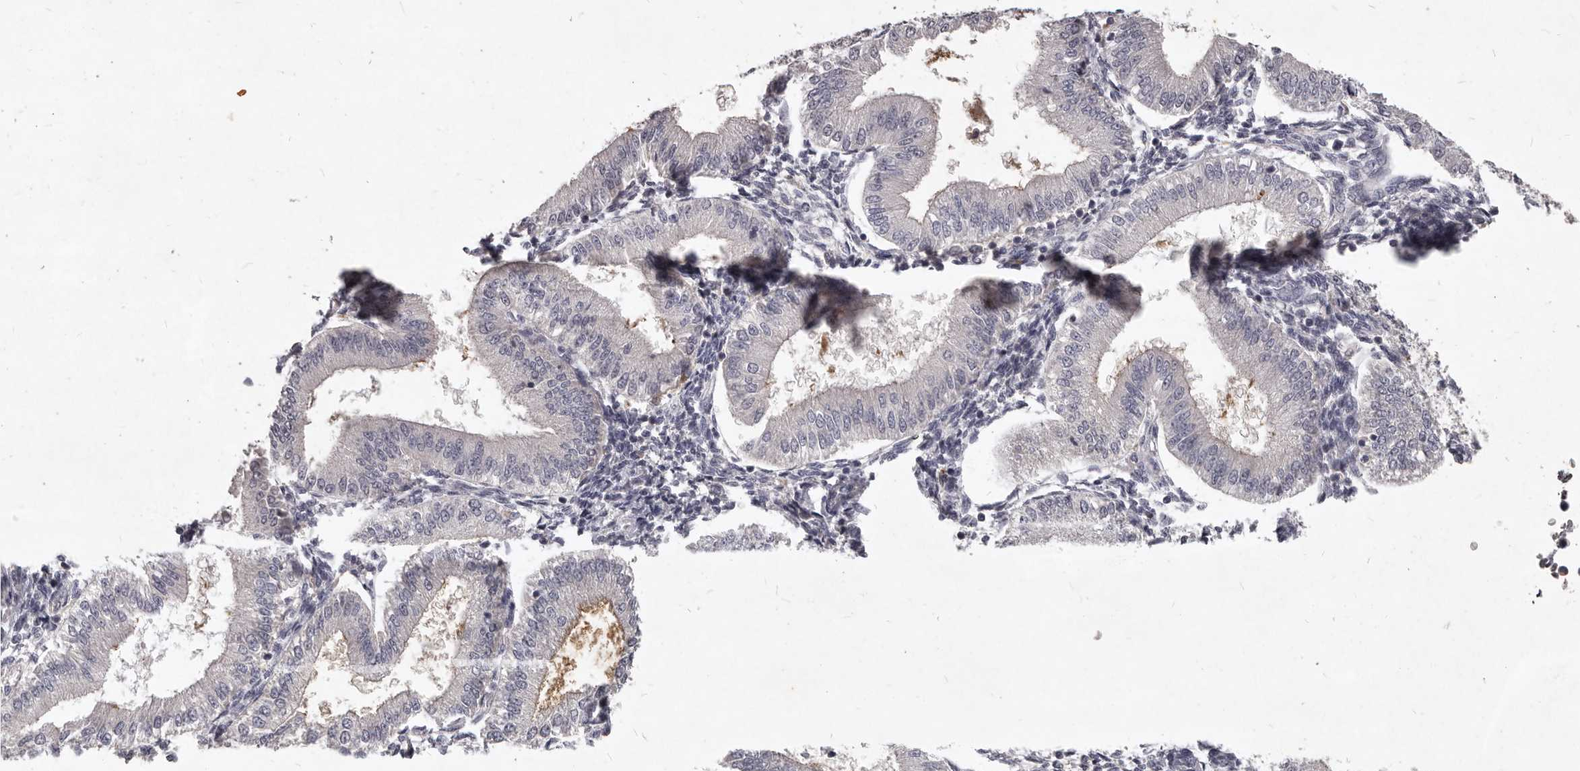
{"staining": {"intensity": "negative", "quantity": "none", "location": "none"}, "tissue": "endometrium", "cell_type": "Cells in endometrial stroma", "image_type": "normal", "snomed": [{"axis": "morphology", "description": "Normal tissue, NOS"}, {"axis": "topography", "description": "Endometrium"}], "caption": "Cells in endometrial stroma show no significant positivity in benign endometrium. (Stains: DAB IHC with hematoxylin counter stain, Microscopy: brightfield microscopy at high magnification).", "gene": "GPRC5C", "patient": {"sex": "female", "age": 39}}